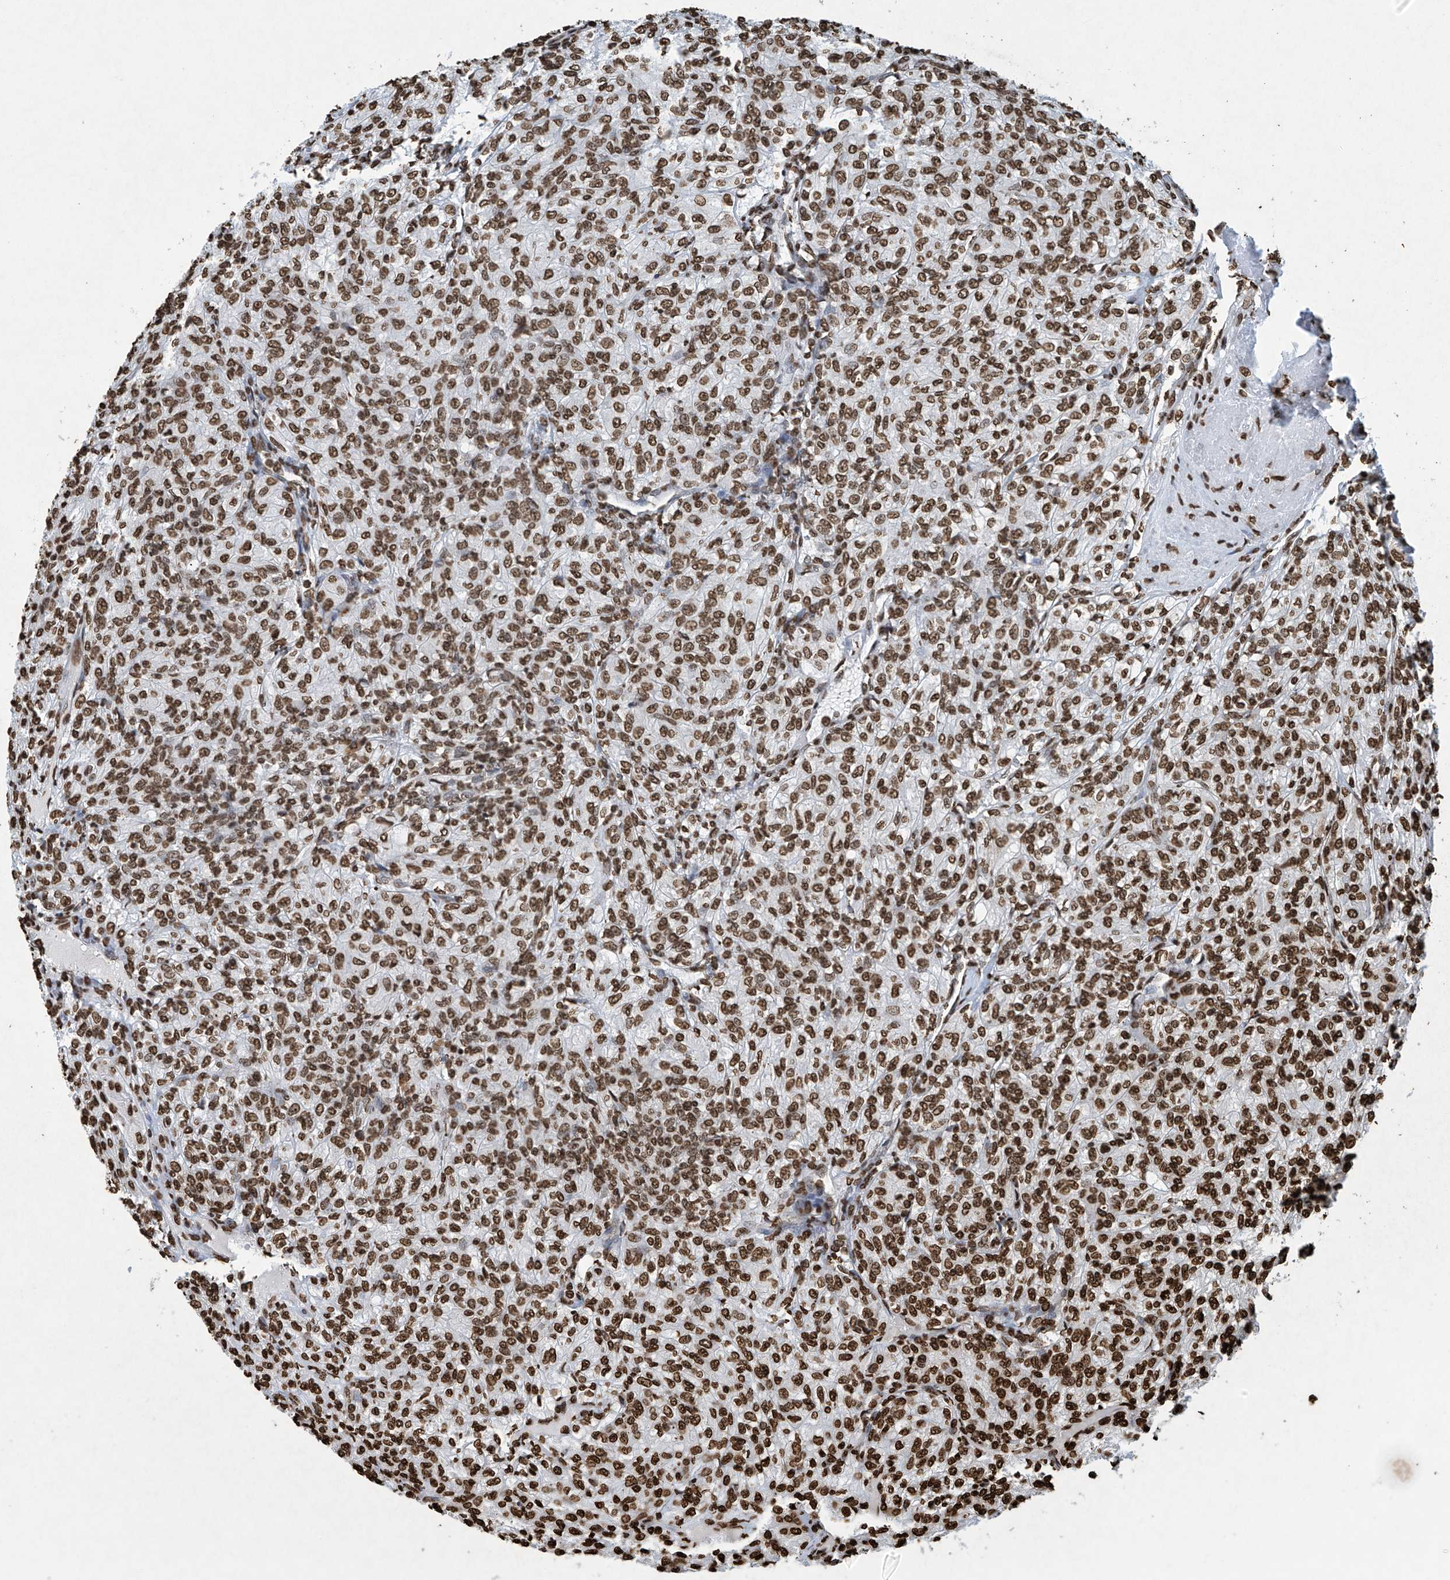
{"staining": {"intensity": "strong", "quantity": ">75%", "location": "nuclear"}, "tissue": "renal cancer", "cell_type": "Tumor cells", "image_type": "cancer", "snomed": [{"axis": "morphology", "description": "Adenocarcinoma, NOS"}, {"axis": "topography", "description": "Kidney"}], "caption": "Renal cancer stained for a protein displays strong nuclear positivity in tumor cells. The staining is performed using DAB (3,3'-diaminobenzidine) brown chromogen to label protein expression. The nuclei are counter-stained blue using hematoxylin.", "gene": "H3-3A", "patient": {"sex": "male", "age": 77}}